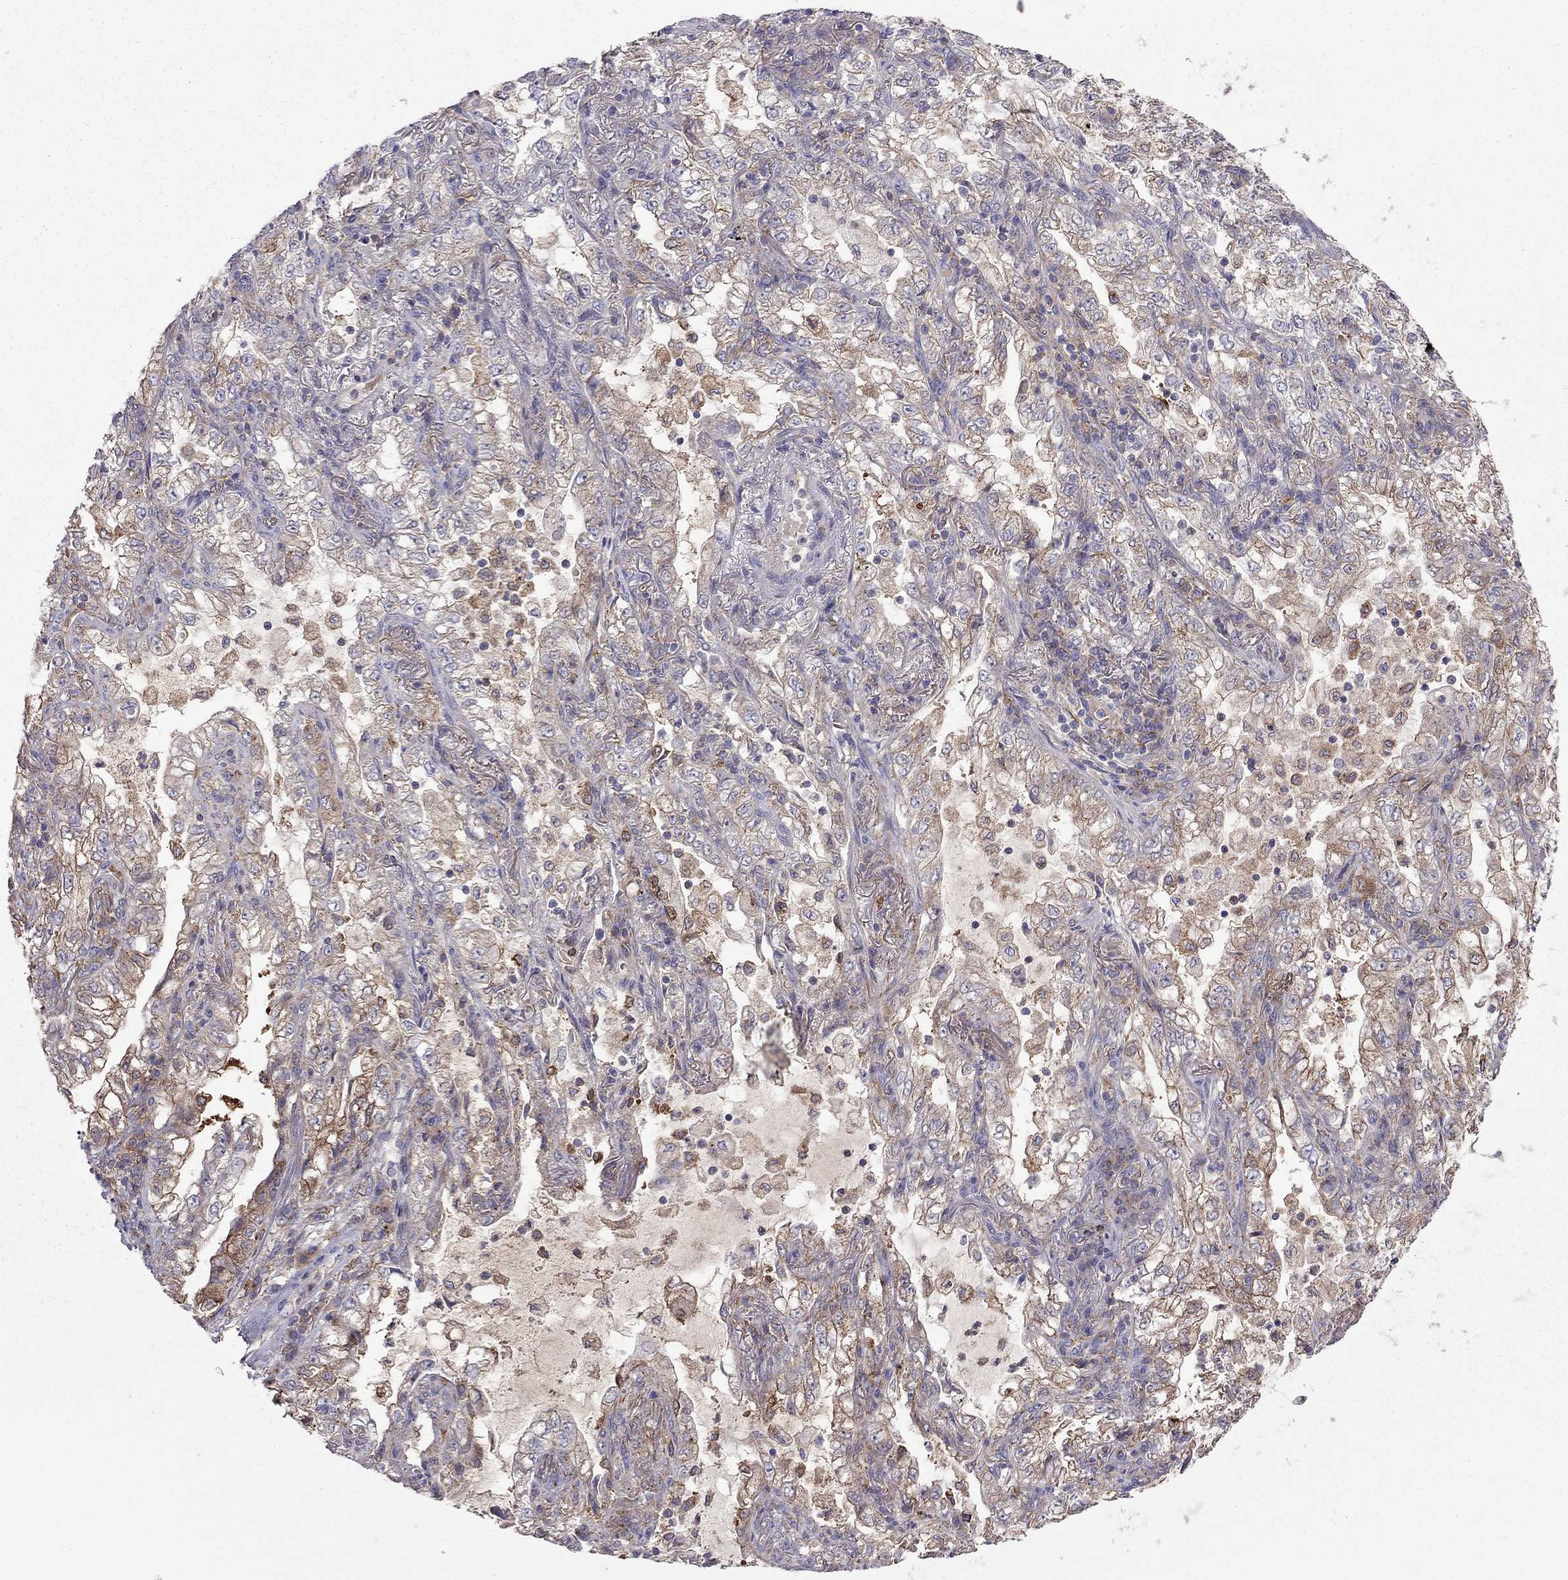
{"staining": {"intensity": "moderate", "quantity": ">75%", "location": "cytoplasmic/membranous"}, "tissue": "lung cancer", "cell_type": "Tumor cells", "image_type": "cancer", "snomed": [{"axis": "morphology", "description": "Adenocarcinoma, NOS"}, {"axis": "topography", "description": "Lung"}], "caption": "Immunohistochemical staining of lung cancer reveals medium levels of moderate cytoplasmic/membranous positivity in about >75% of tumor cells.", "gene": "EIF4E3", "patient": {"sex": "female", "age": 73}}